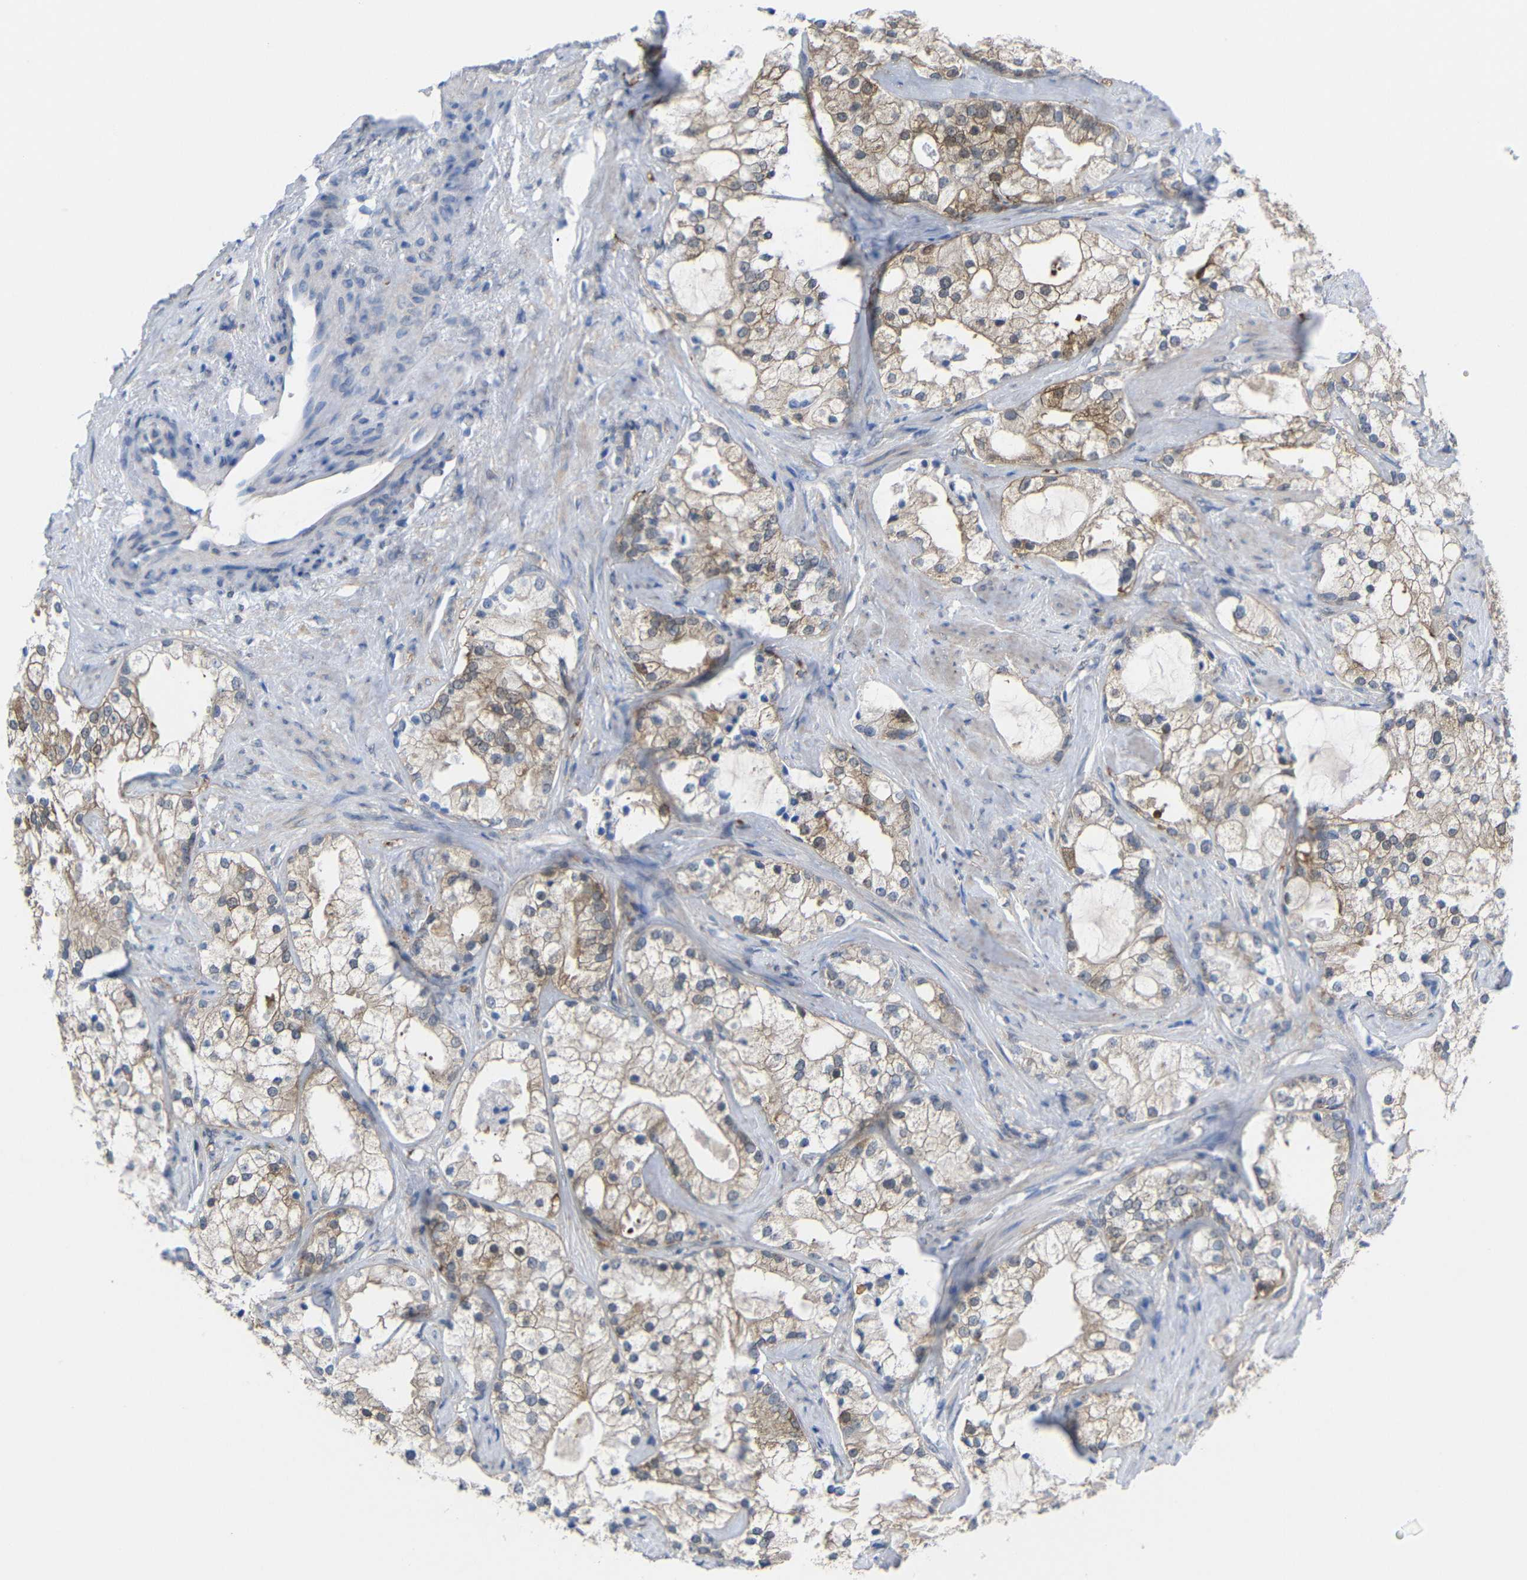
{"staining": {"intensity": "moderate", "quantity": ">75%", "location": "cytoplasmic/membranous"}, "tissue": "prostate cancer", "cell_type": "Tumor cells", "image_type": "cancer", "snomed": [{"axis": "morphology", "description": "Adenocarcinoma, Low grade"}, {"axis": "topography", "description": "Prostate"}], "caption": "Low-grade adenocarcinoma (prostate) tissue displays moderate cytoplasmic/membranous positivity in about >75% of tumor cells", "gene": "PEBP1", "patient": {"sex": "male", "age": 58}}